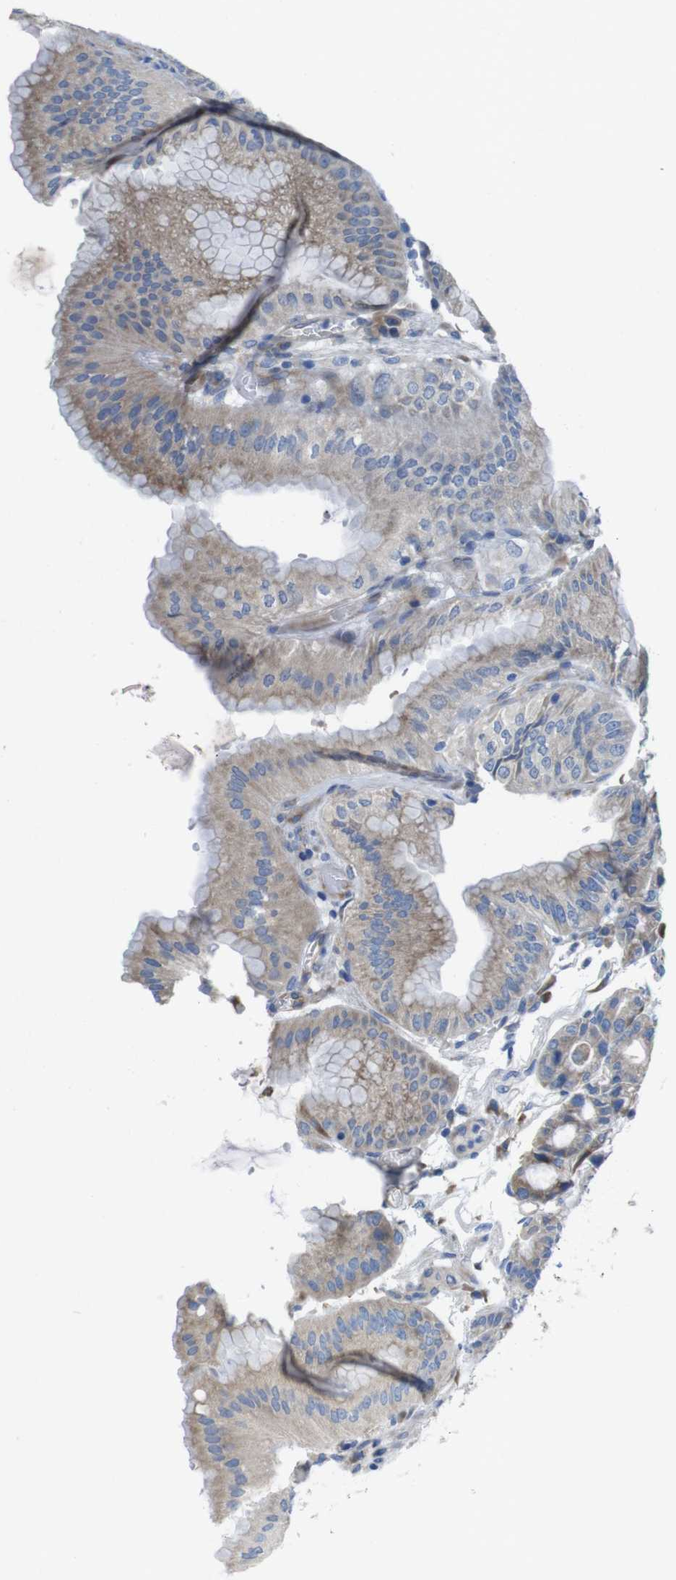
{"staining": {"intensity": "weak", "quantity": ">75%", "location": "cytoplasmic/membranous"}, "tissue": "stomach", "cell_type": "Glandular cells", "image_type": "normal", "snomed": [{"axis": "morphology", "description": "Normal tissue, NOS"}, {"axis": "topography", "description": "Stomach, lower"}], "caption": "Protein expression analysis of benign stomach shows weak cytoplasmic/membranous expression in approximately >75% of glandular cells.", "gene": "TMEM234", "patient": {"sex": "male", "age": 71}}